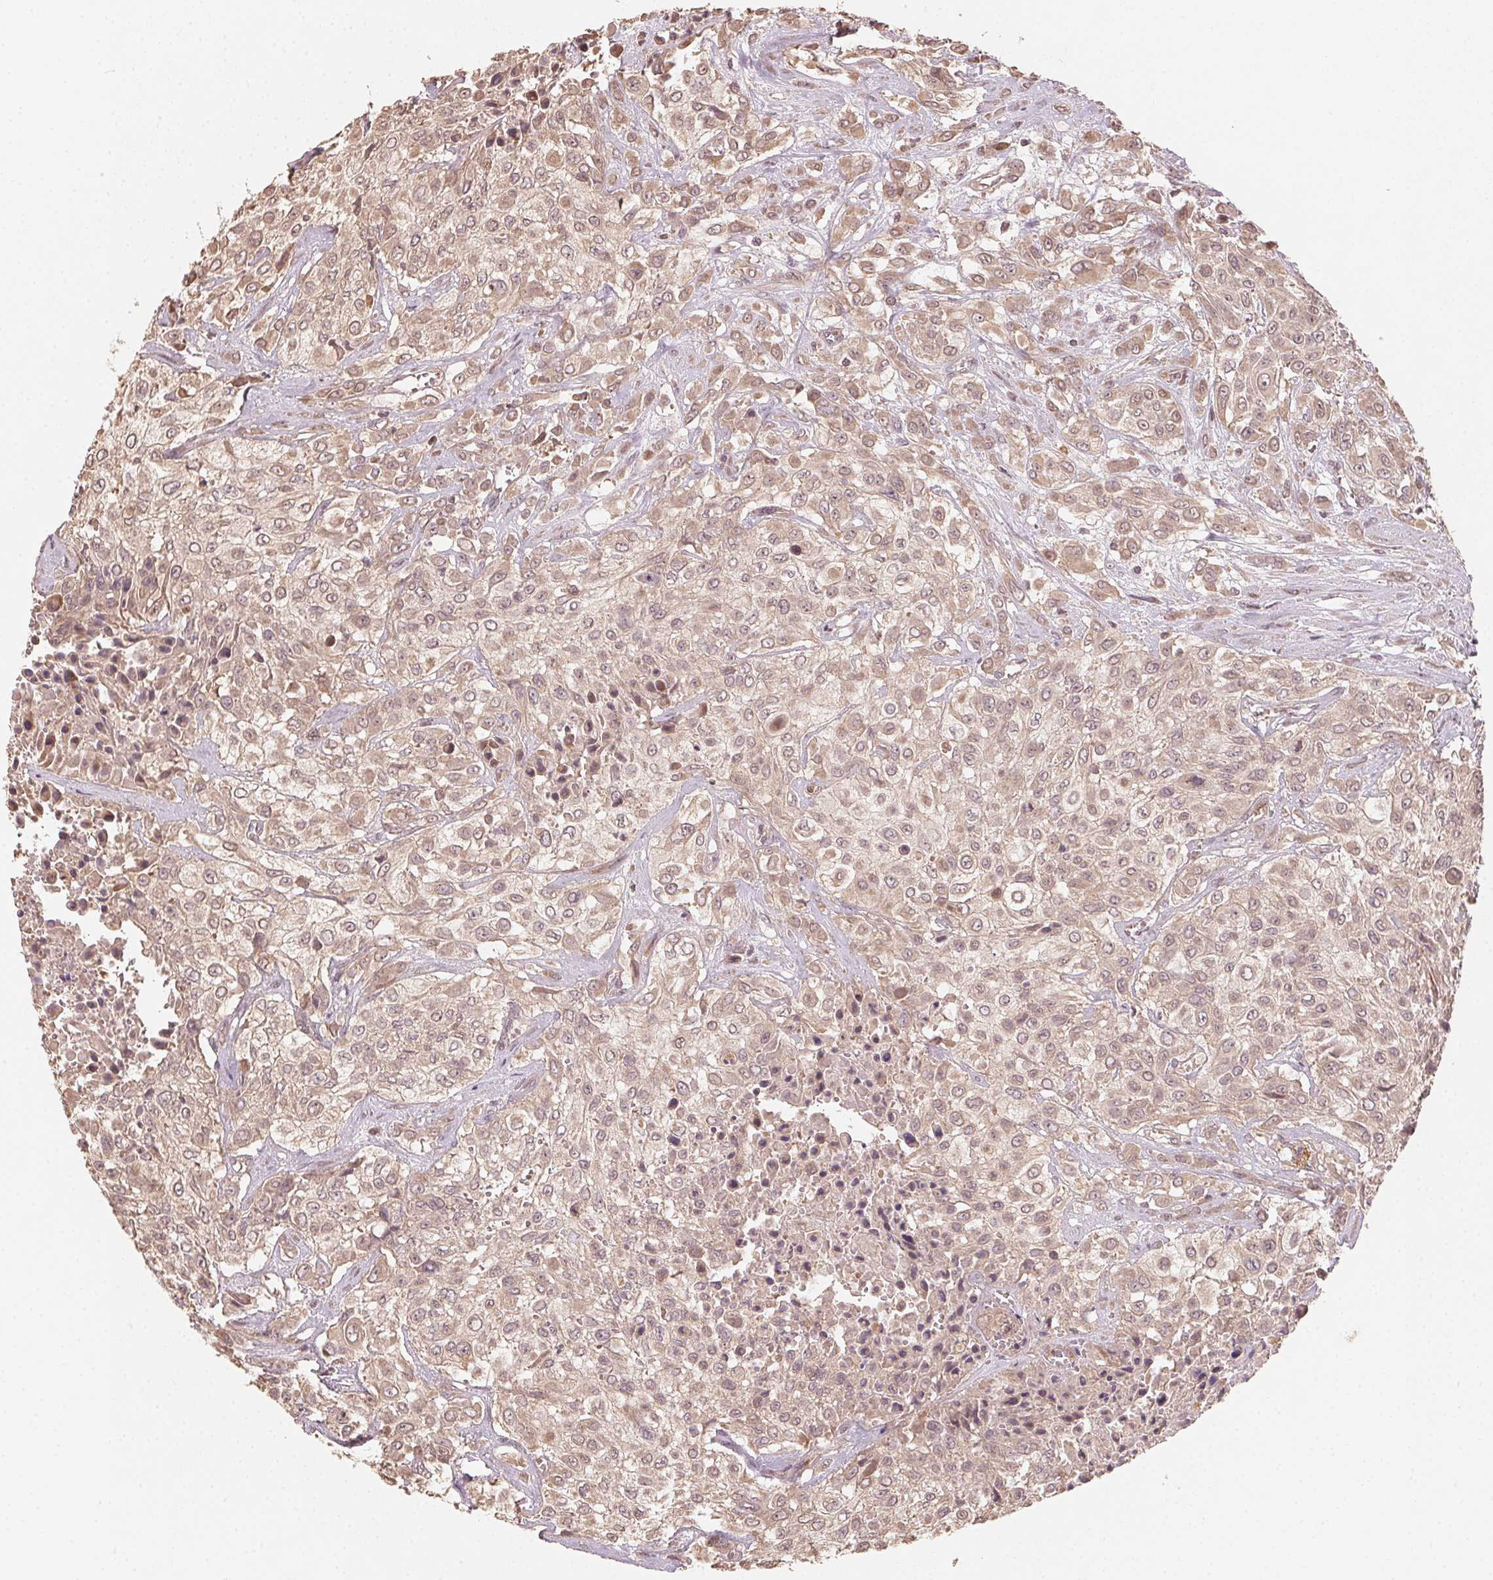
{"staining": {"intensity": "weak", "quantity": ">75%", "location": "cytoplasmic/membranous,nuclear"}, "tissue": "urothelial cancer", "cell_type": "Tumor cells", "image_type": "cancer", "snomed": [{"axis": "morphology", "description": "Urothelial carcinoma, High grade"}, {"axis": "topography", "description": "Urinary bladder"}], "caption": "High-power microscopy captured an IHC histopathology image of urothelial cancer, revealing weak cytoplasmic/membranous and nuclear positivity in about >75% of tumor cells.", "gene": "WBP2", "patient": {"sex": "male", "age": 57}}